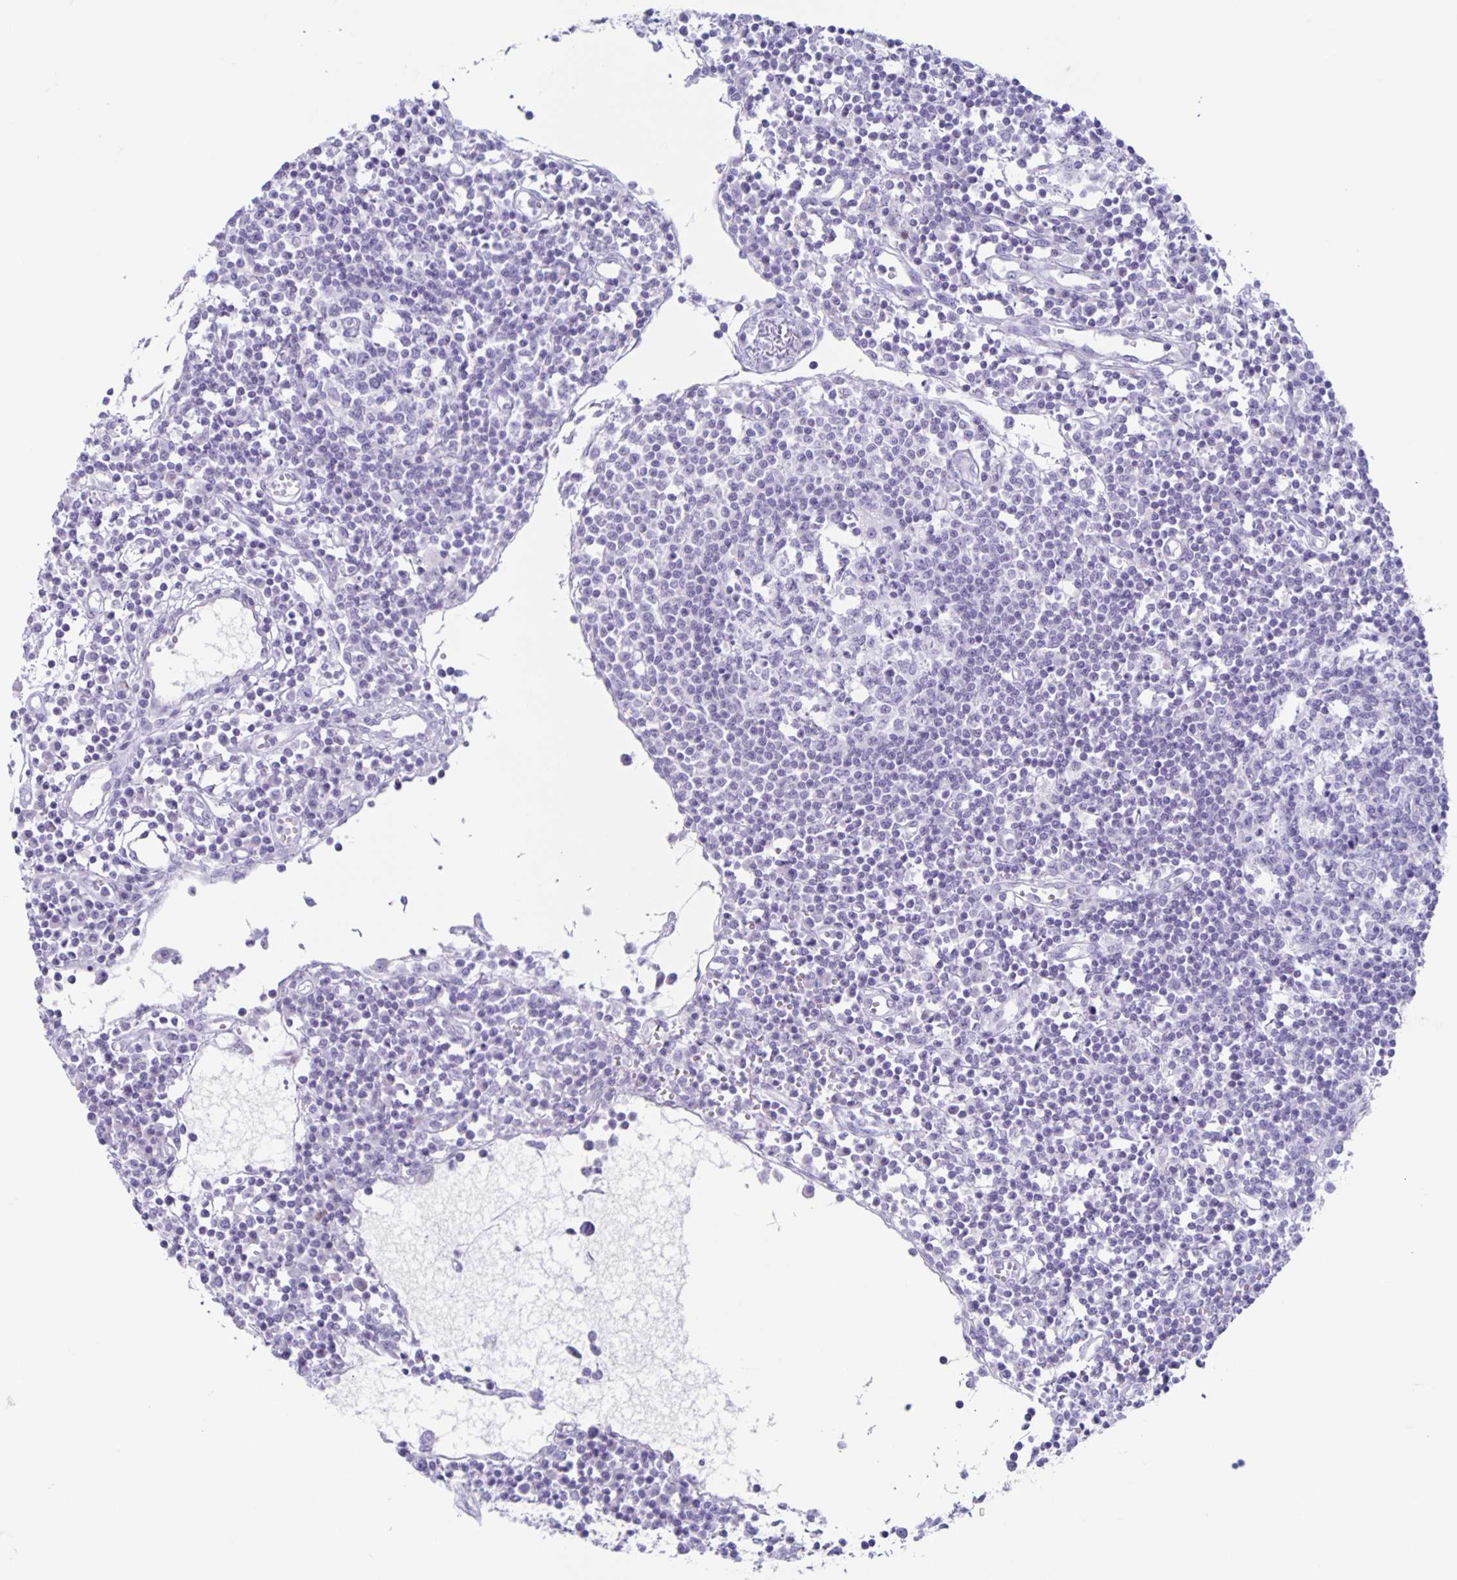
{"staining": {"intensity": "negative", "quantity": "none", "location": "none"}, "tissue": "lymph node", "cell_type": "Germinal center cells", "image_type": "normal", "snomed": [{"axis": "morphology", "description": "Normal tissue, NOS"}, {"axis": "topography", "description": "Lymph node"}], "caption": "This is a micrograph of IHC staining of normal lymph node, which shows no expression in germinal center cells.", "gene": "CT45A10", "patient": {"sex": "female", "age": 78}}